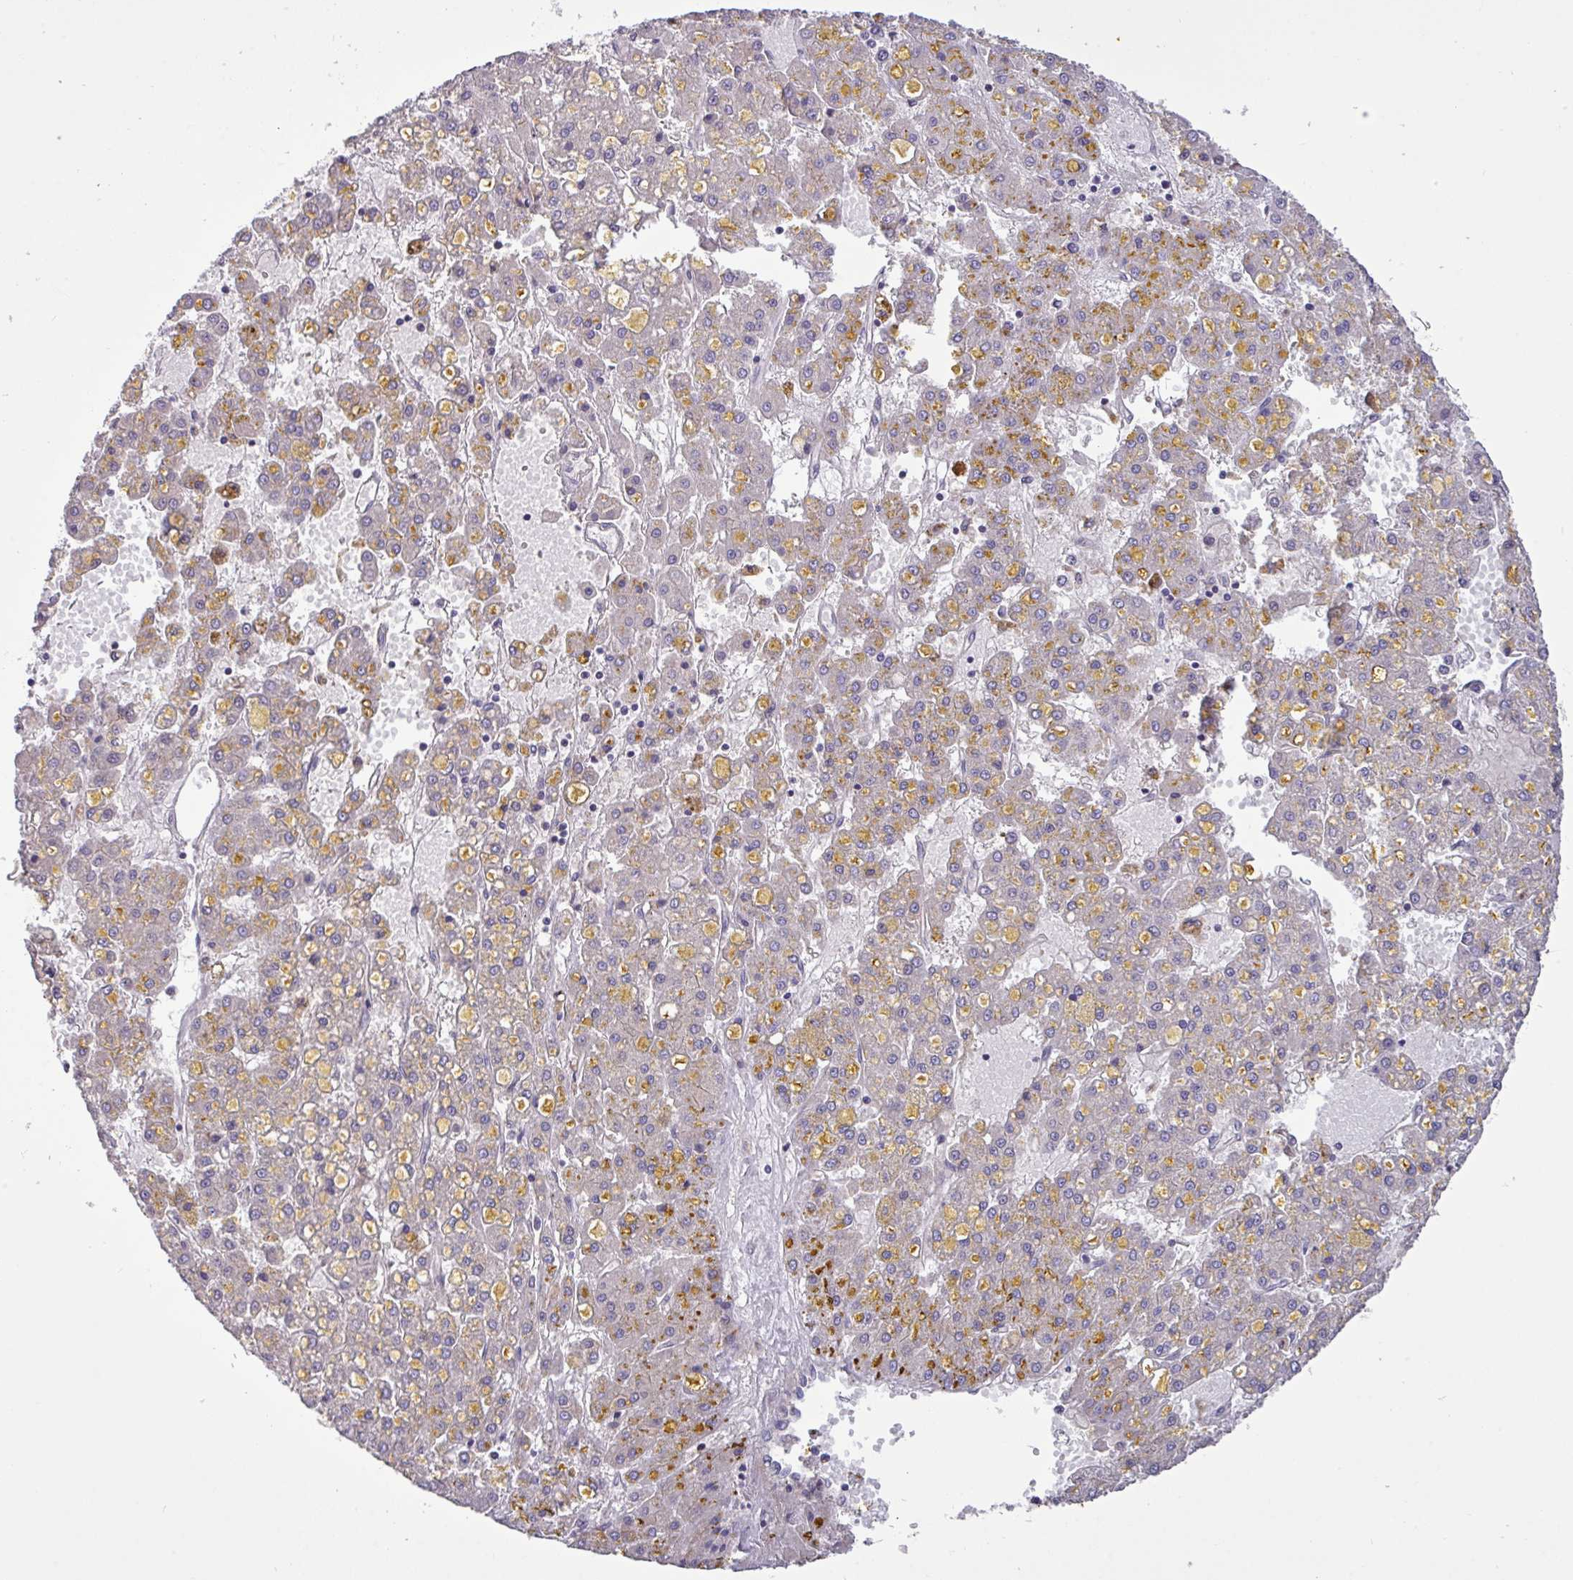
{"staining": {"intensity": "negative", "quantity": "none", "location": "none"}, "tissue": "liver cancer", "cell_type": "Tumor cells", "image_type": "cancer", "snomed": [{"axis": "morphology", "description": "Carcinoma, Hepatocellular, NOS"}, {"axis": "topography", "description": "Liver"}], "caption": "Immunohistochemistry image of liver hepatocellular carcinoma stained for a protein (brown), which shows no staining in tumor cells.", "gene": "TMEM62", "patient": {"sex": "male", "age": 67}}